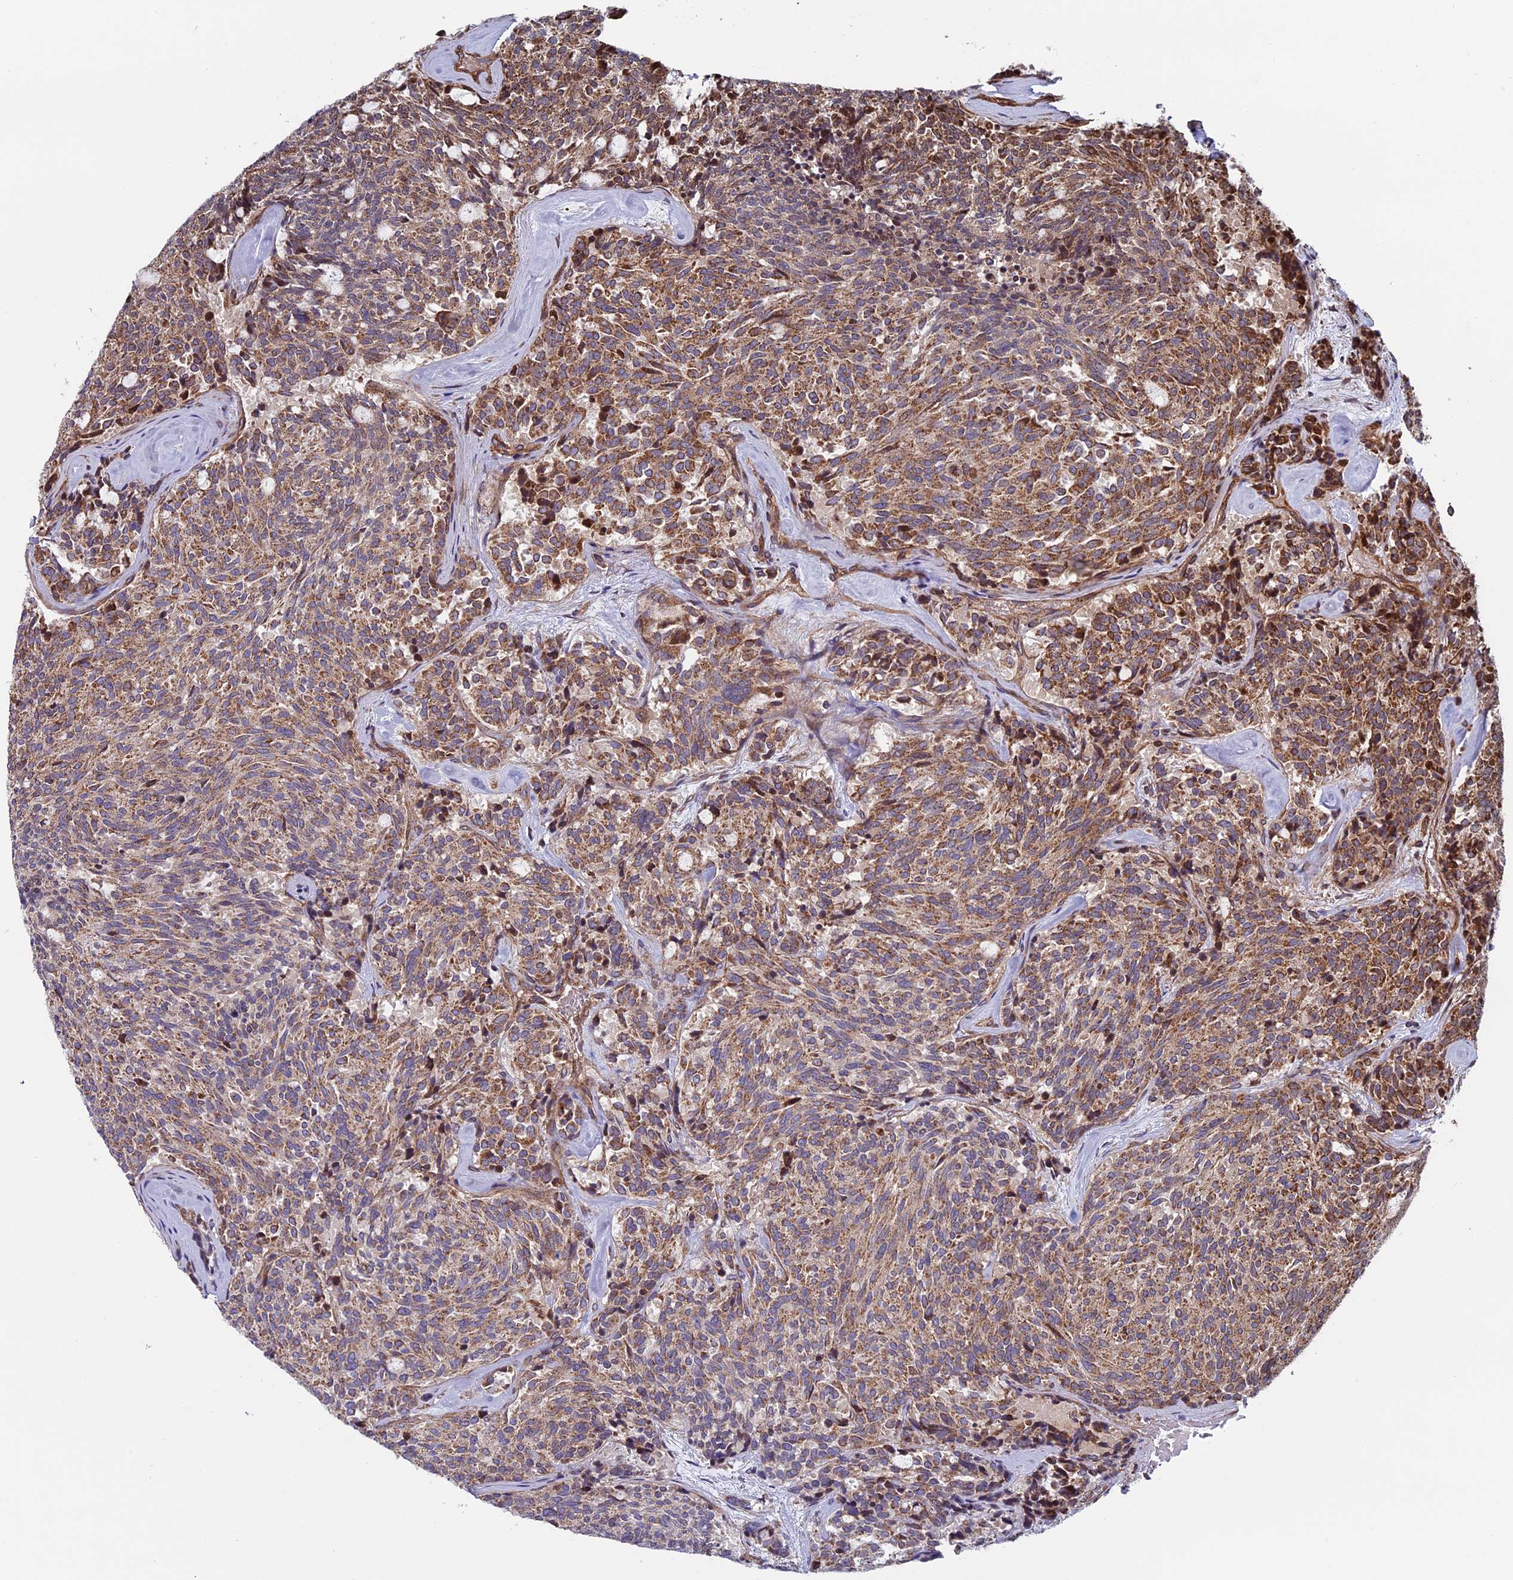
{"staining": {"intensity": "moderate", "quantity": ">75%", "location": "cytoplasmic/membranous"}, "tissue": "carcinoid", "cell_type": "Tumor cells", "image_type": "cancer", "snomed": [{"axis": "morphology", "description": "Carcinoid, malignant, NOS"}, {"axis": "topography", "description": "Pancreas"}], "caption": "This image reveals immunohistochemistry staining of malignant carcinoid, with medium moderate cytoplasmic/membranous positivity in about >75% of tumor cells.", "gene": "CCDC8", "patient": {"sex": "female", "age": 54}}